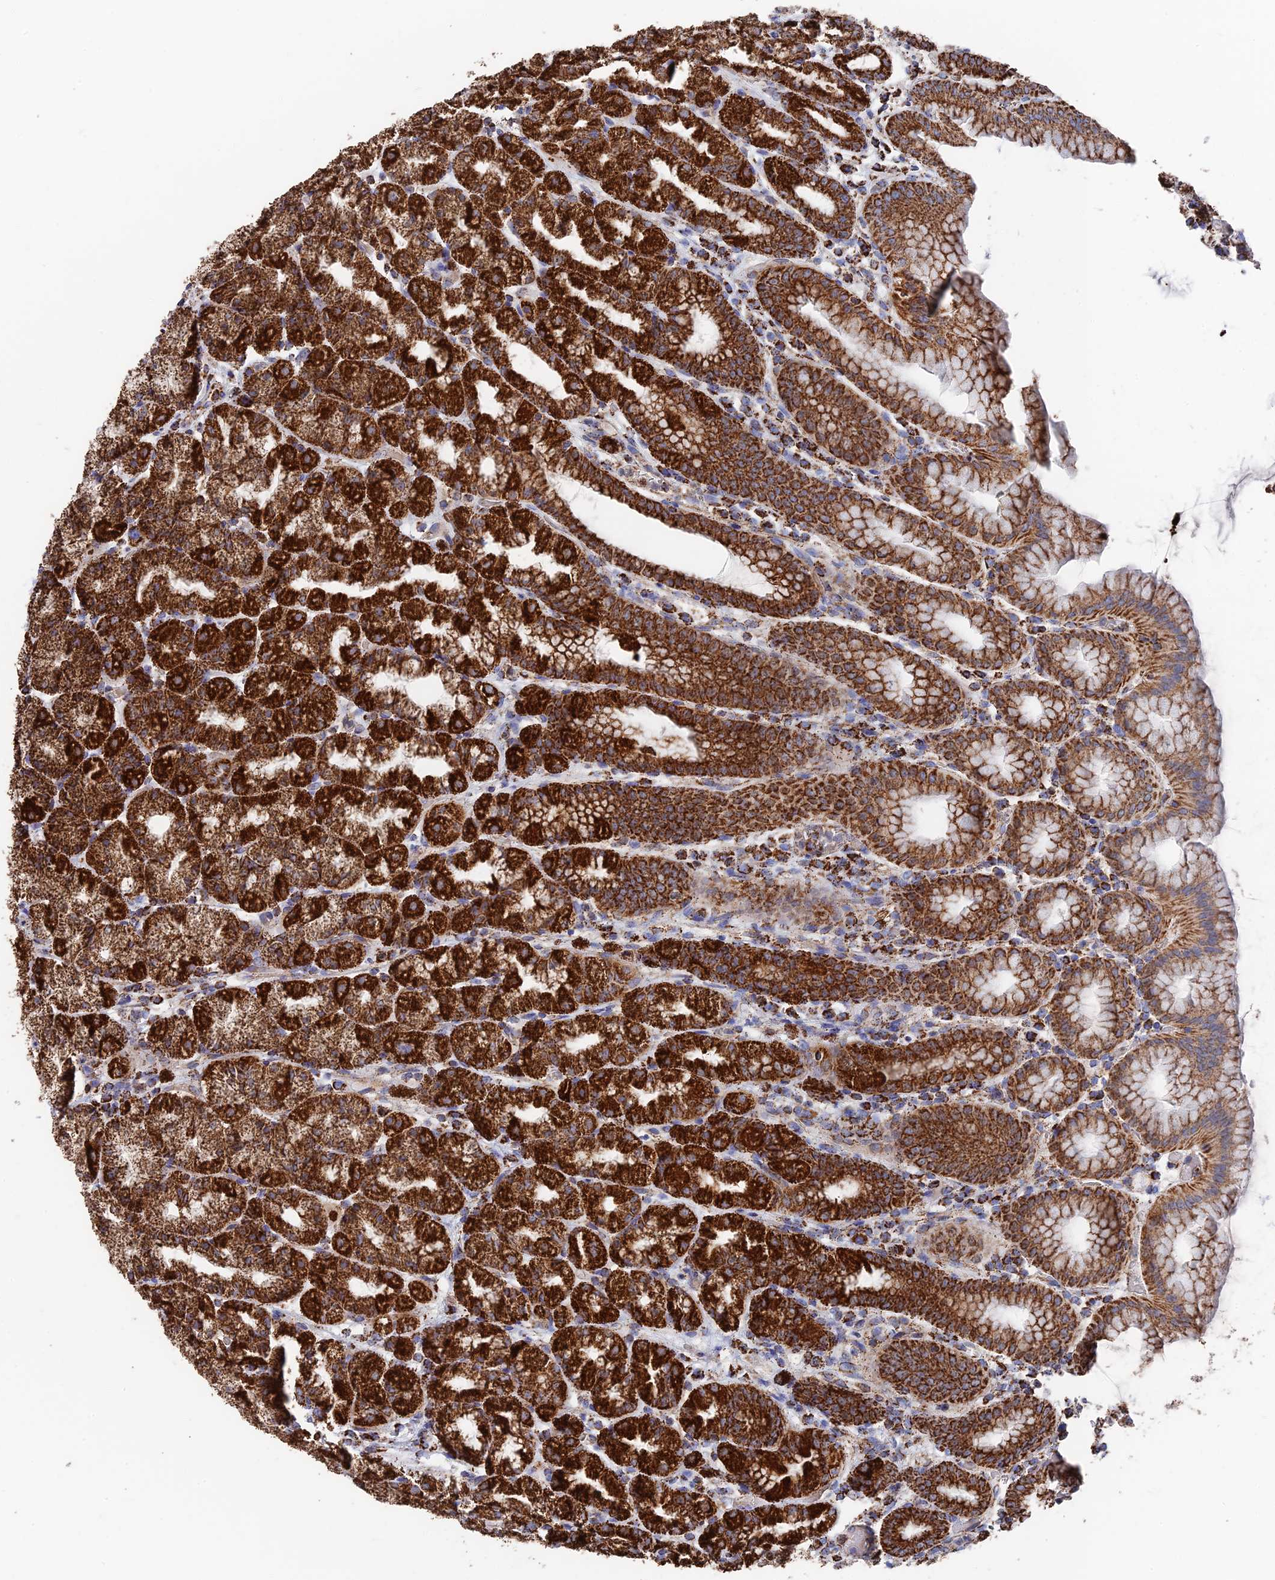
{"staining": {"intensity": "strong", "quantity": ">75%", "location": "cytoplasmic/membranous"}, "tissue": "stomach", "cell_type": "Glandular cells", "image_type": "normal", "snomed": [{"axis": "morphology", "description": "Normal tissue, NOS"}, {"axis": "topography", "description": "Stomach, upper"}], "caption": "Stomach stained with immunohistochemistry reveals strong cytoplasmic/membranous expression in approximately >75% of glandular cells.", "gene": "HAUS8", "patient": {"sex": "male", "age": 68}}